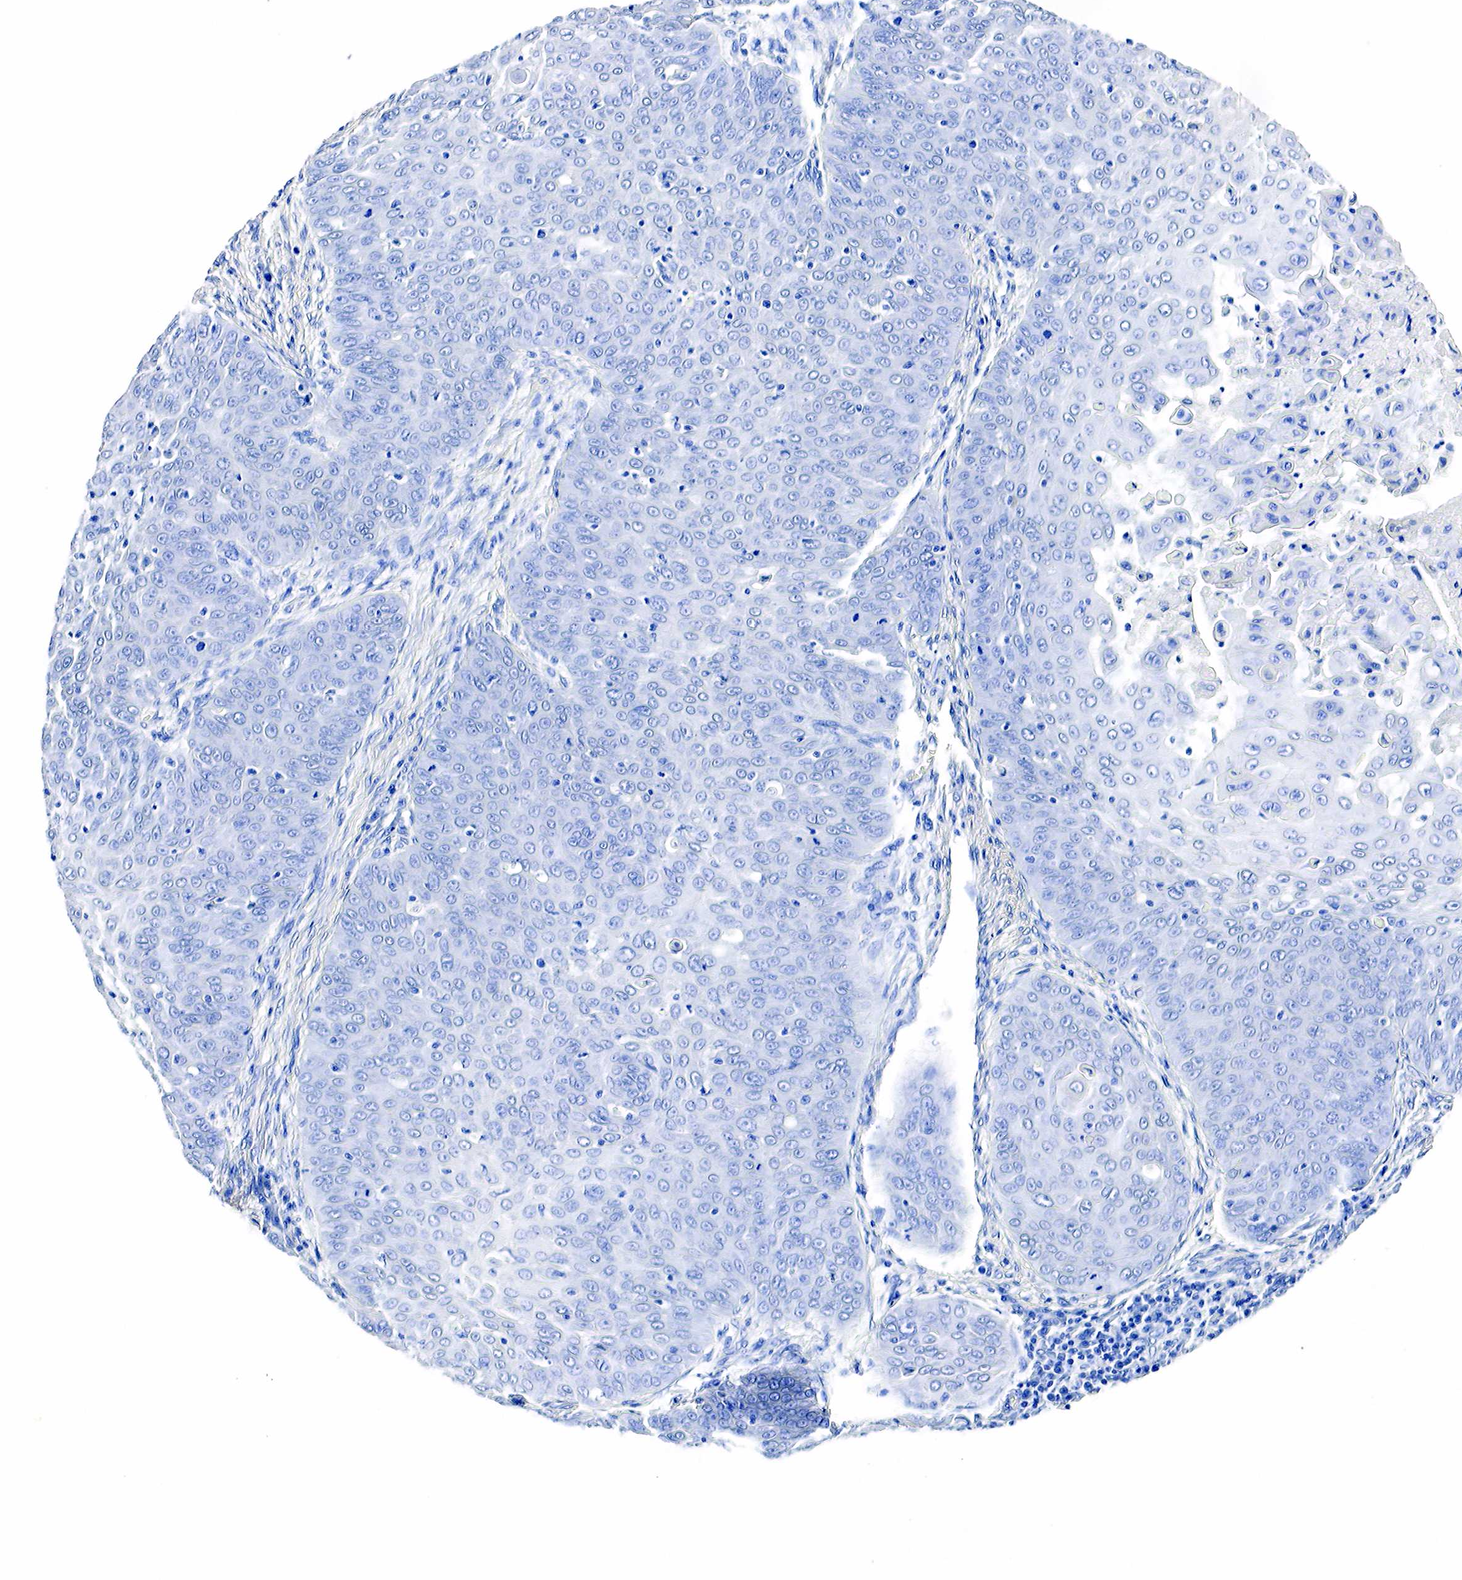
{"staining": {"intensity": "negative", "quantity": "none", "location": "none"}, "tissue": "skin cancer", "cell_type": "Tumor cells", "image_type": "cancer", "snomed": [{"axis": "morphology", "description": "Squamous cell carcinoma, NOS"}, {"axis": "topography", "description": "Skin"}], "caption": "Immunohistochemistry photomicrograph of neoplastic tissue: skin cancer stained with DAB demonstrates no significant protein staining in tumor cells.", "gene": "ACP3", "patient": {"sex": "male", "age": 82}}